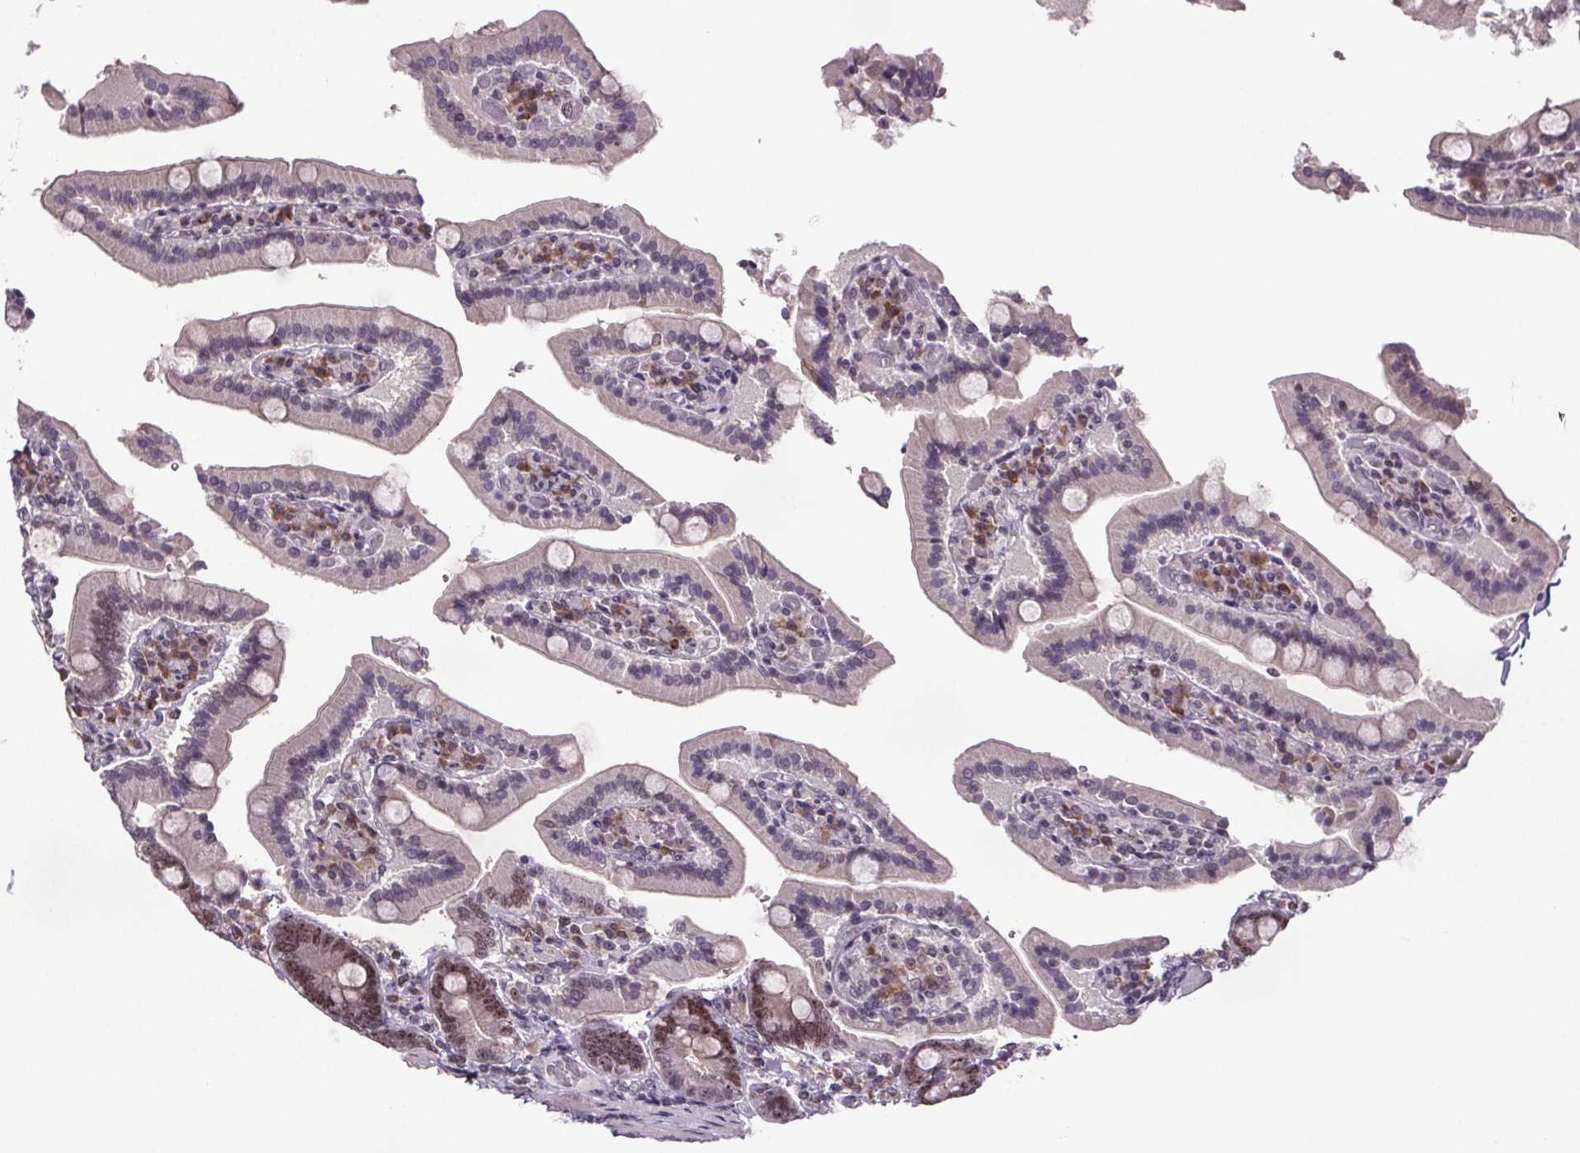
{"staining": {"intensity": "moderate", "quantity": "25%-75%", "location": "cytoplasmic/membranous,nuclear"}, "tissue": "duodenum", "cell_type": "Glandular cells", "image_type": "normal", "snomed": [{"axis": "morphology", "description": "Normal tissue, NOS"}, {"axis": "topography", "description": "Duodenum"}], "caption": "This histopathology image reveals immunohistochemistry (IHC) staining of normal human duodenum, with medium moderate cytoplasmic/membranous,nuclear expression in approximately 25%-75% of glandular cells.", "gene": "ATMIN", "patient": {"sex": "female", "age": 62}}